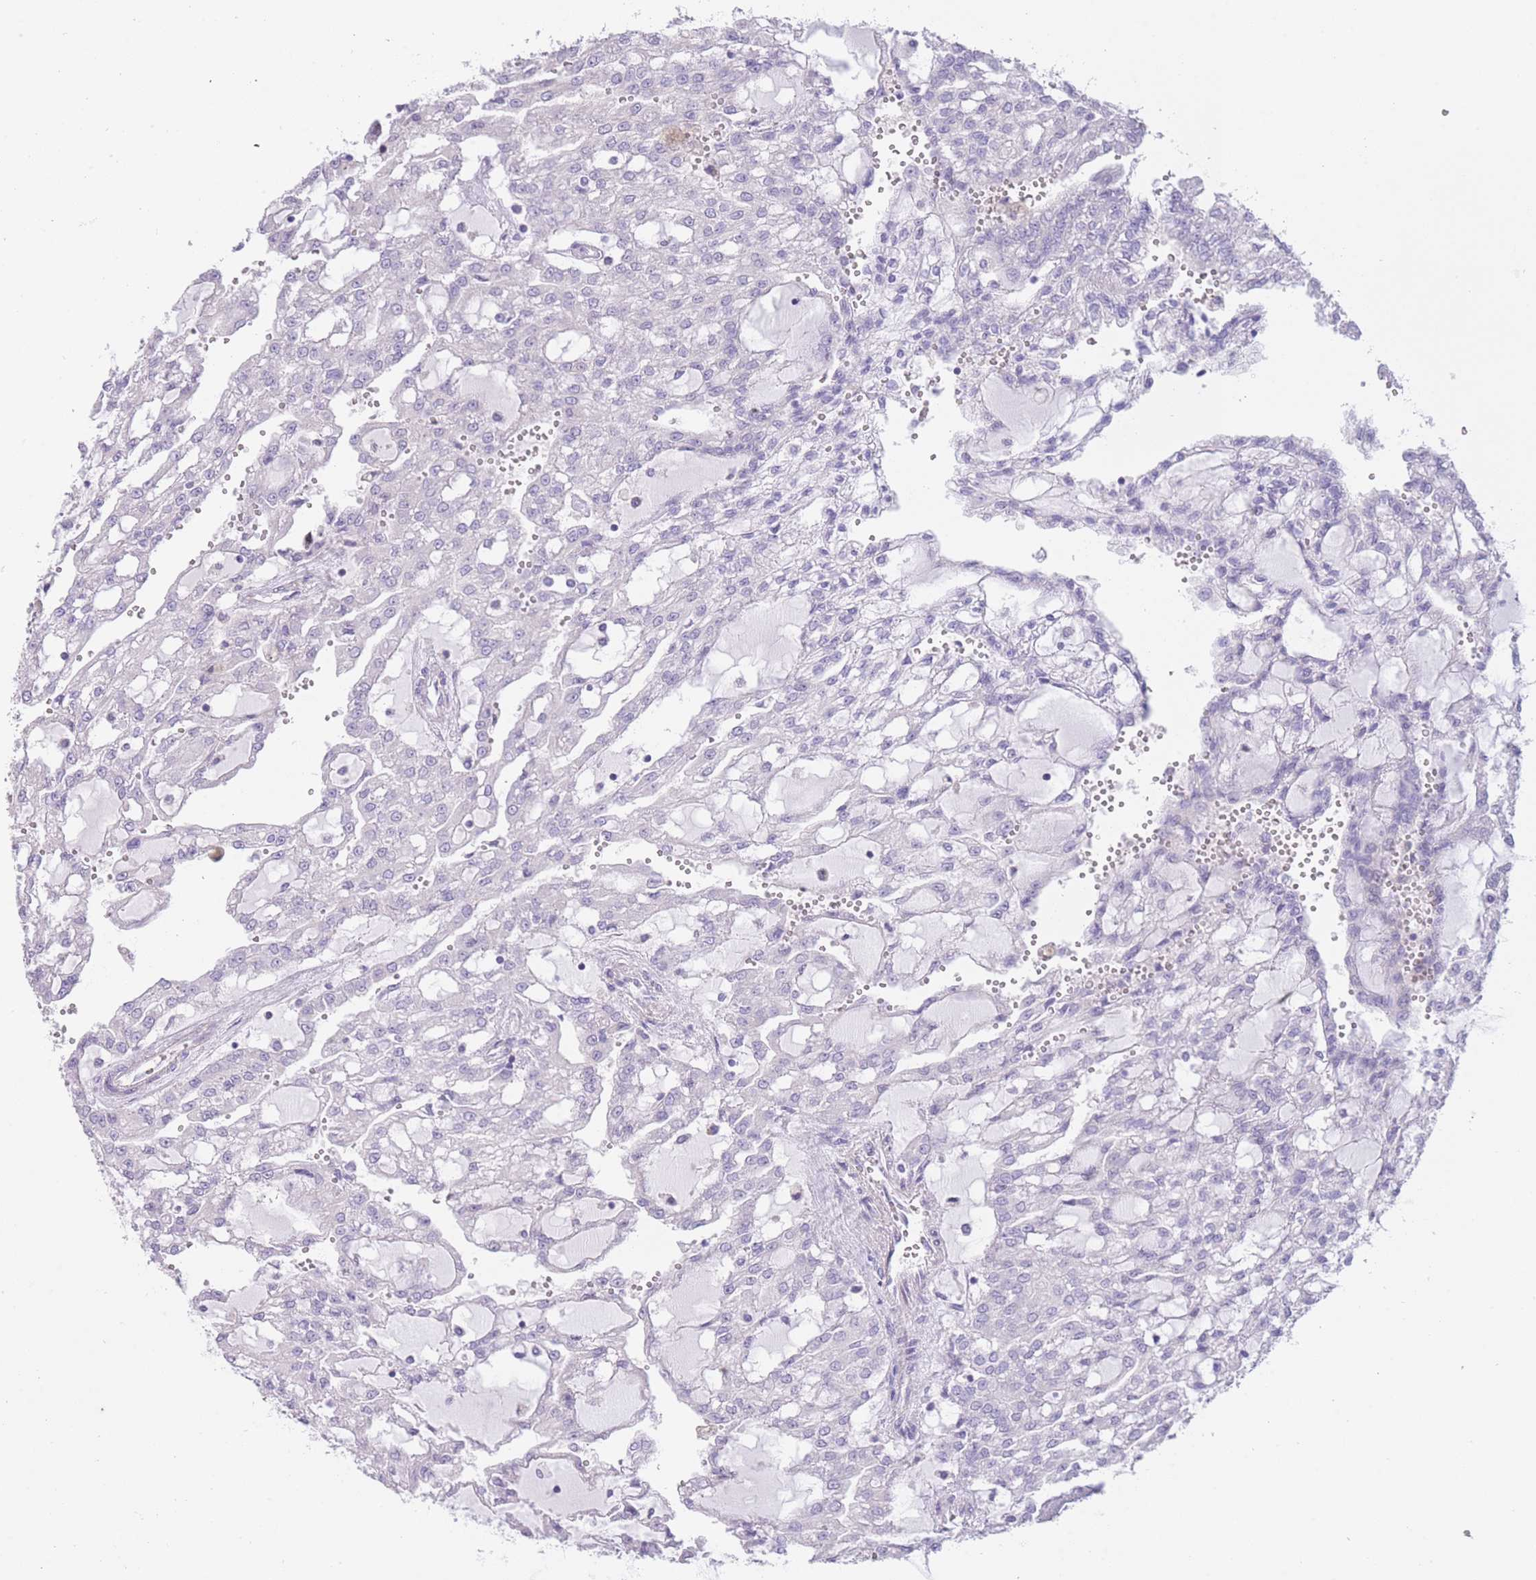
{"staining": {"intensity": "negative", "quantity": "none", "location": "none"}, "tissue": "renal cancer", "cell_type": "Tumor cells", "image_type": "cancer", "snomed": [{"axis": "morphology", "description": "Adenocarcinoma, NOS"}, {"axis": "topography", "description": "Kidney"}], "caption": "An image of human adenocarcinoma (renal) is negative for staining in tumor cells.", "gene": "IMPG1", "patient": {"sex": "male", "age": 63}}